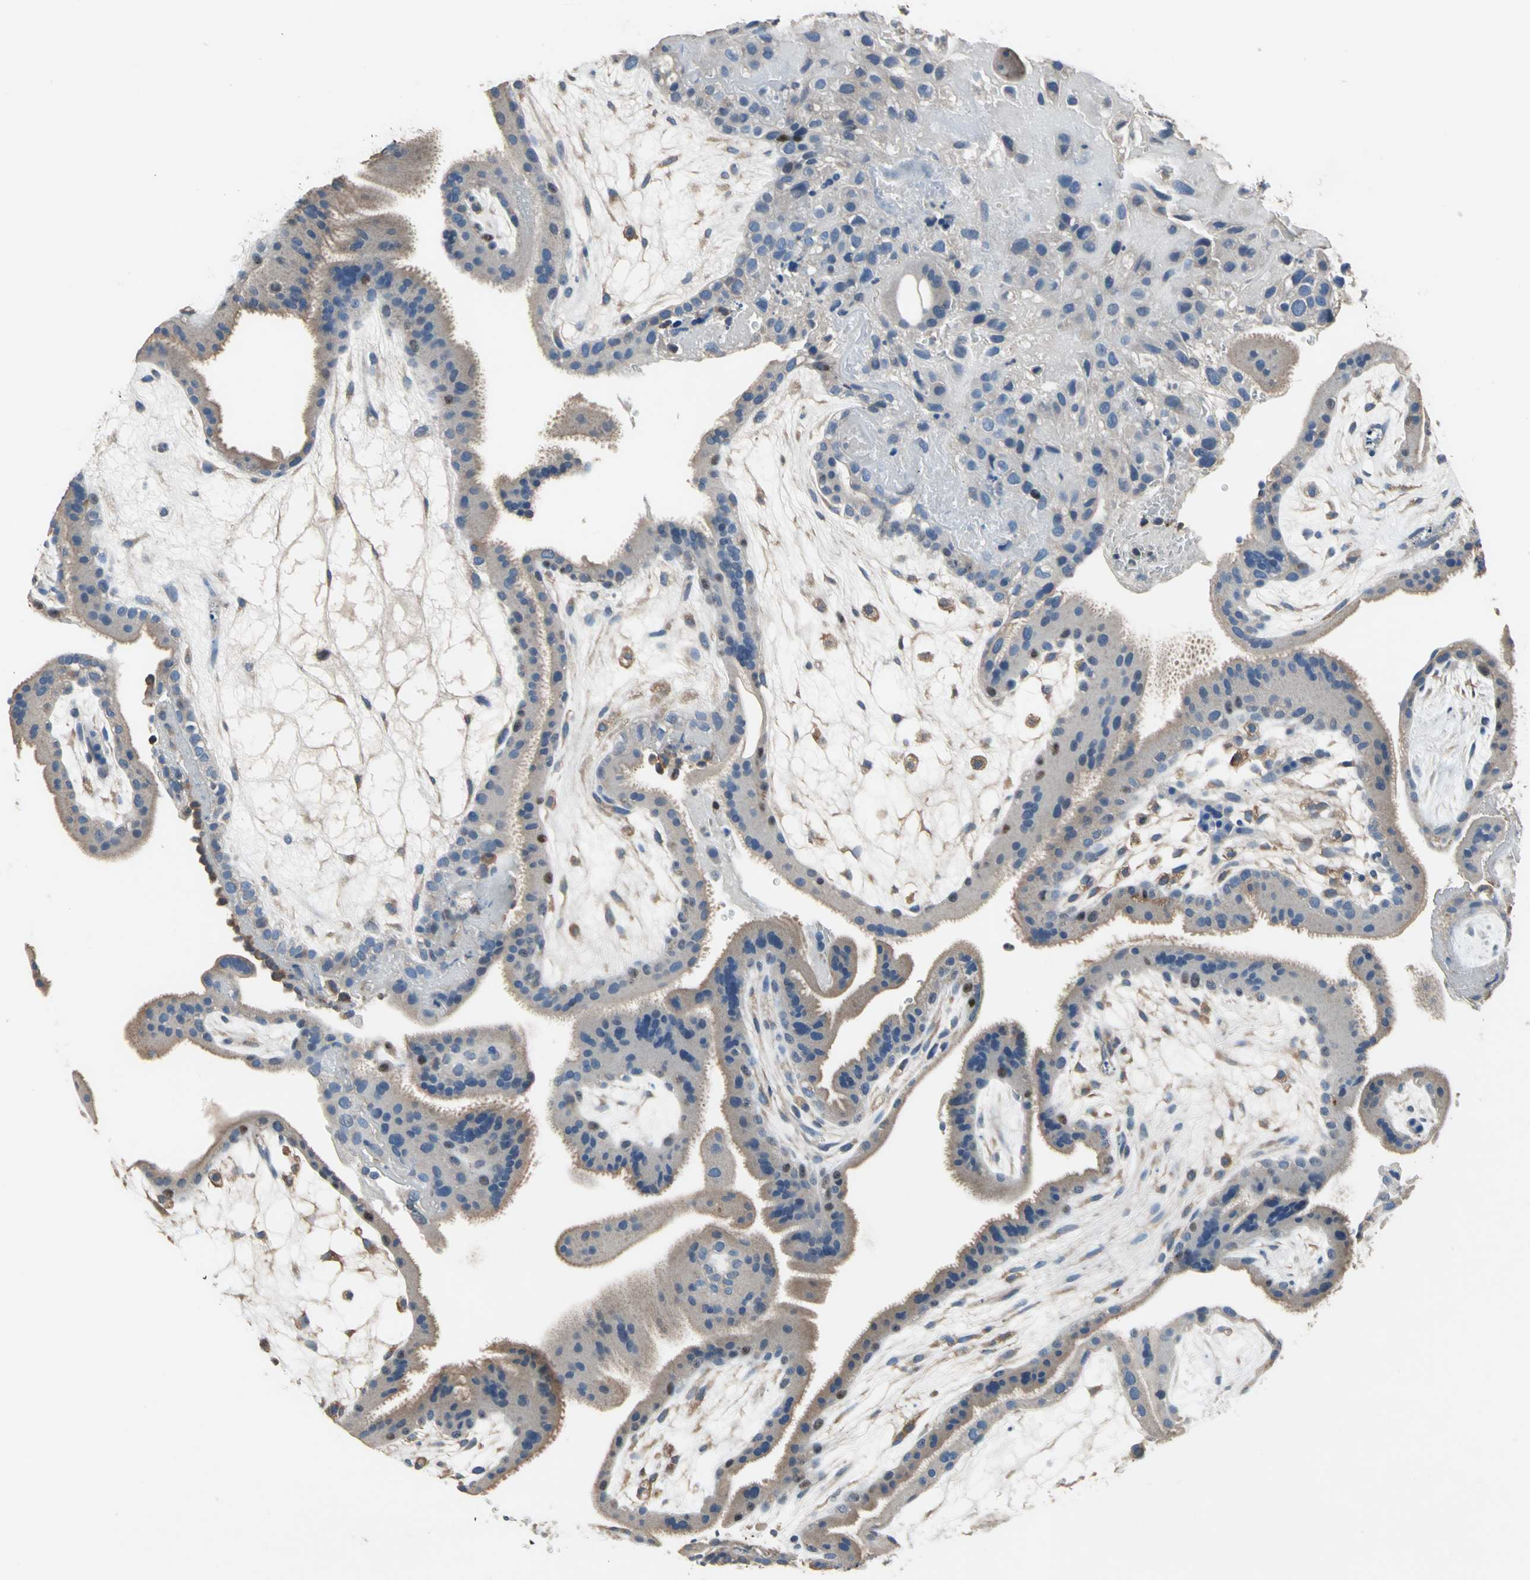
{"staining": {"intensity": "weak", "quantity": ">75%", "location": "cytoplasmic/membranous"}, "tissue": "placenta", "cell_type": "Decidual cells", "image_type": "normal", "snomed": [{"axis": "morphology", "description": "Normal tissue, NOS"}, {"axis": "topography", "description": "Placenta"}], "caption": "Immunohistochemistry (IHC) photomicrograph of benign placenta: human placenta stained using immunohistochemistry exhibits low levels of weak protein expression localized specifically in the cytoplasmic/membranous of decidual cells, appearing as a cytoplasmic/membranous brown color.", "gene": "PRKCA", "patient": {"sex": "female", "age": 19}}